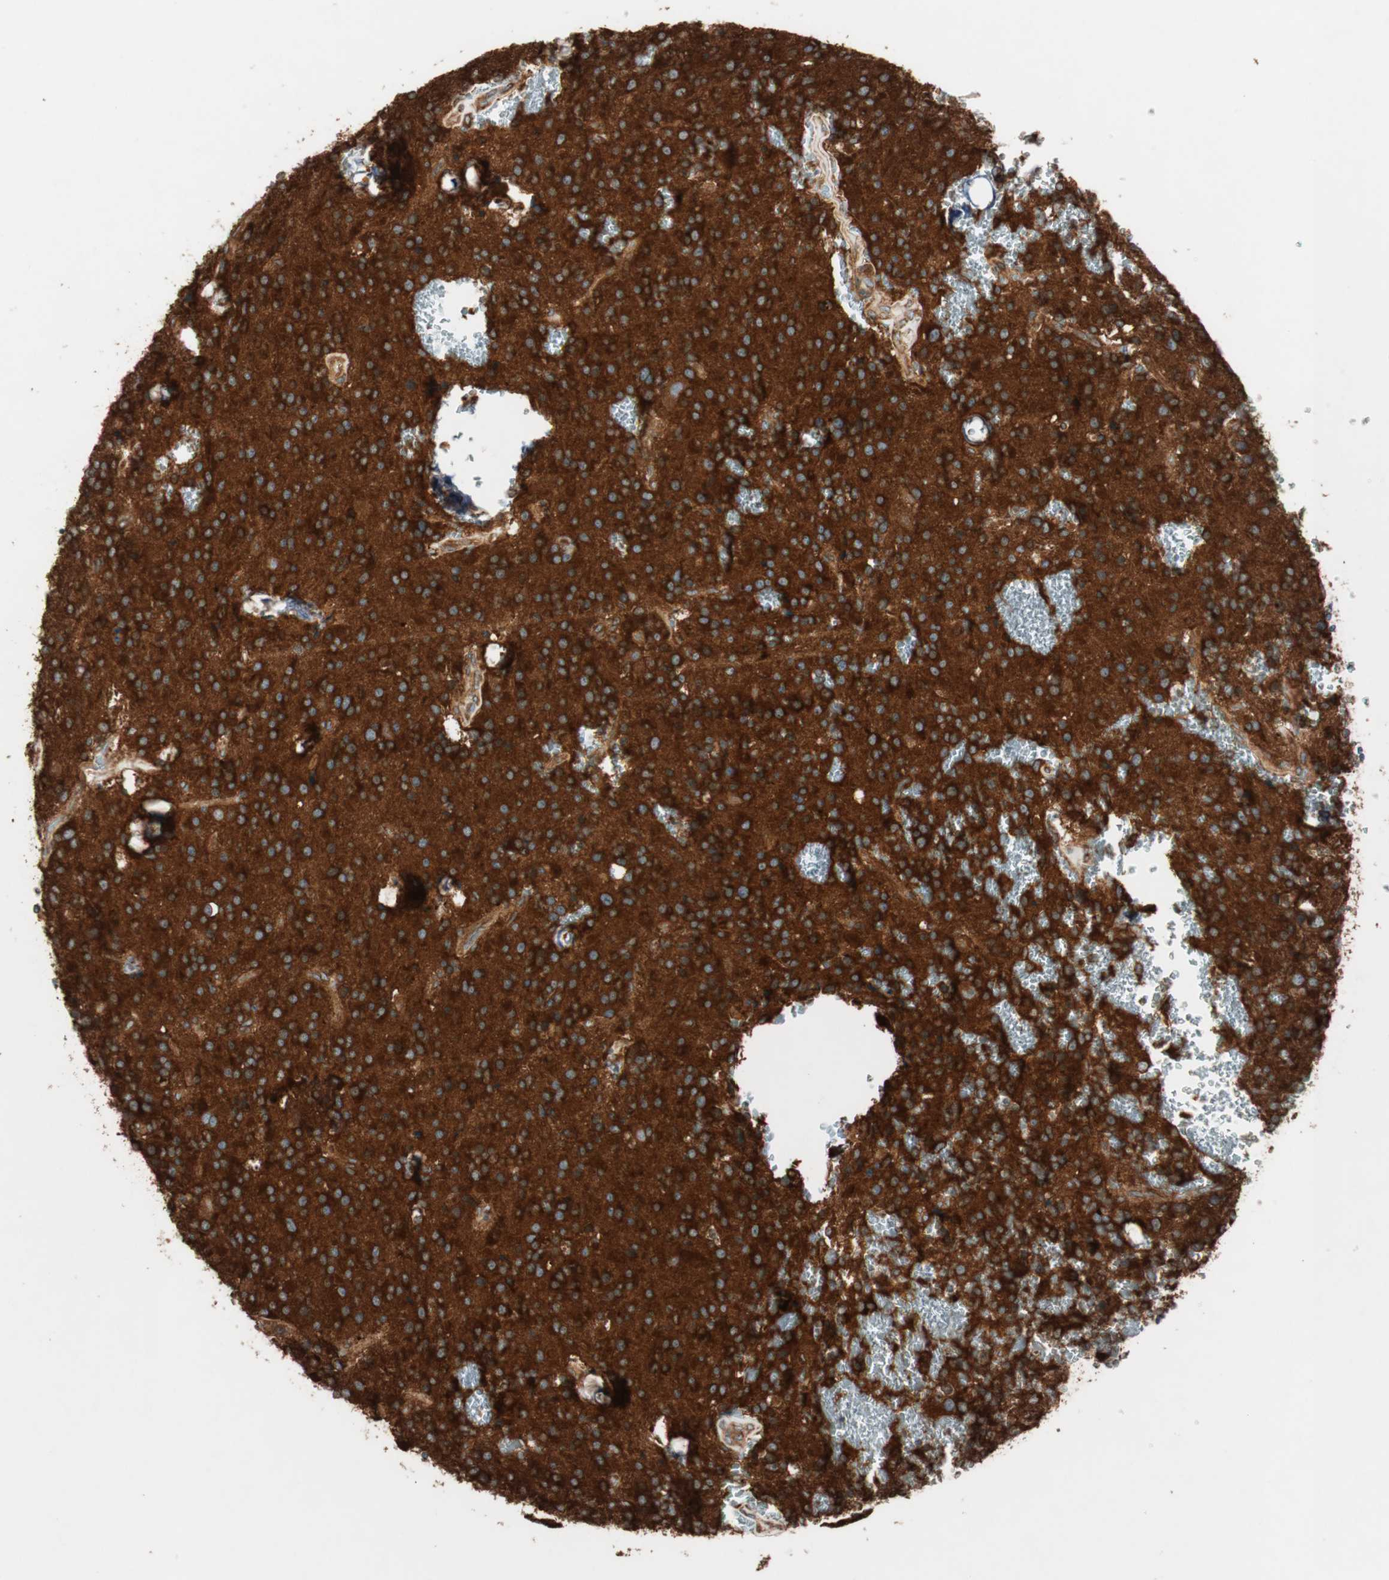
{"staining": {"intensity": "strong", "quantity": ">75%", "location": "cytoplasmic/membranous"}, "tissue": "glioma", "cell_type": "Tumor cells", "image_type": "cancer", "snomed": [{"axis": "morphology", "description": "Glioma, malignant, Low grade"}, {"axis": "topography", "description": "Brain"}], "caption": "IHC histopathology image of human glioma stained for a protein (brown), which demonstrates high levels of strong cytoplasmic/membranous positivity in approximately >75% of tumor cells.", "gene": "RAB5A", "patient": {"sex": "male", "age": 58}}